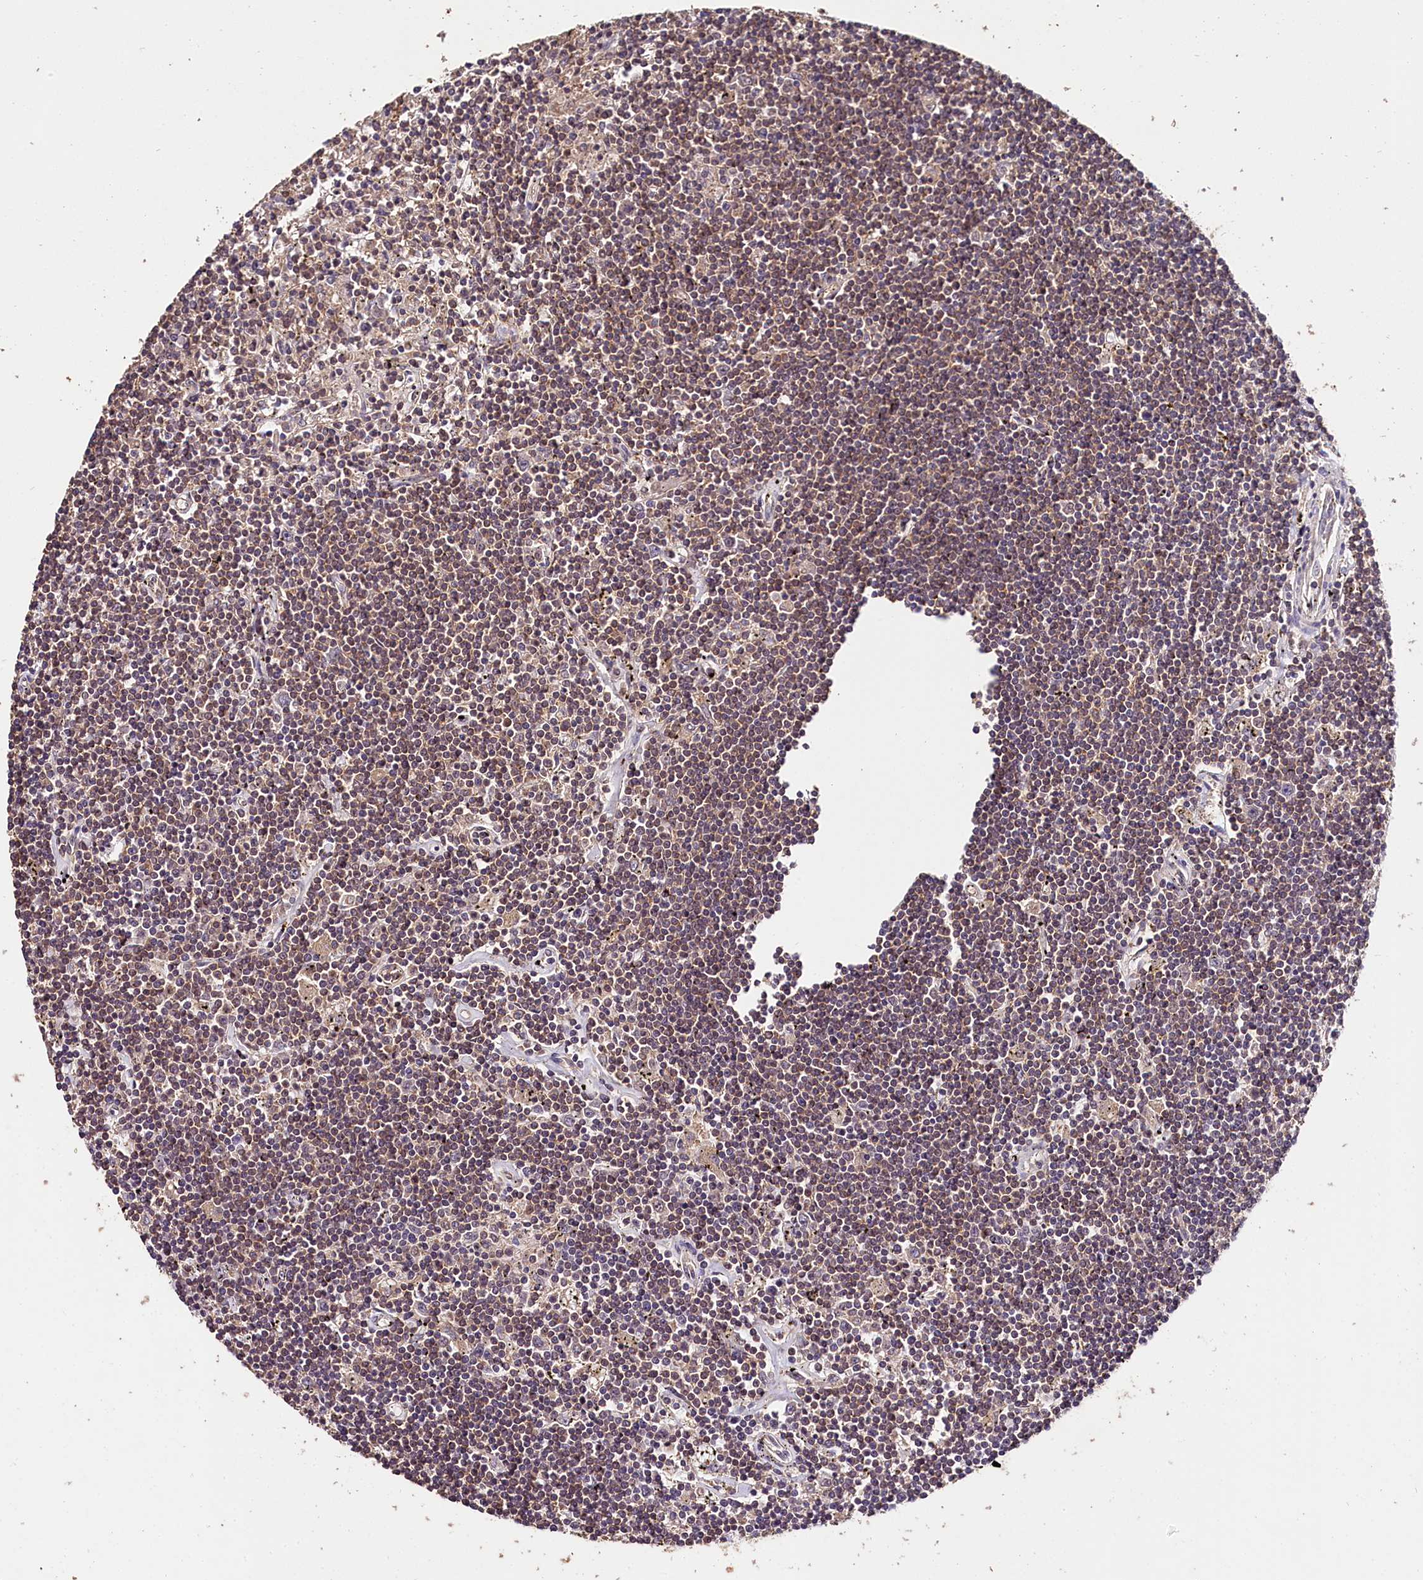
{"staining": {"intensity": "weak", "quantity": "25%-75%", "location": "cytoplasmic/membranous"}, "tissue": "lymphoma", "cell_type": "Tumor cells", "image_type": "cancer", "snomed": [{"axis": "morphology", "description": "Malignant lymphoma, non-Hodgkin's type, Low grade"}, {"axis": "topography", "description": "Spleen"}], "caption": "Immunohistochemistry (IHC) (DAB (3,3'-diaminobenzidine)) staining of human lymphoma reveals weak cytoplasmic/membranous protein positivity in approximately 25%-75% of tumor cells.", "gene": "OAS3", "patient": {"sex": "male", "age": 76}}